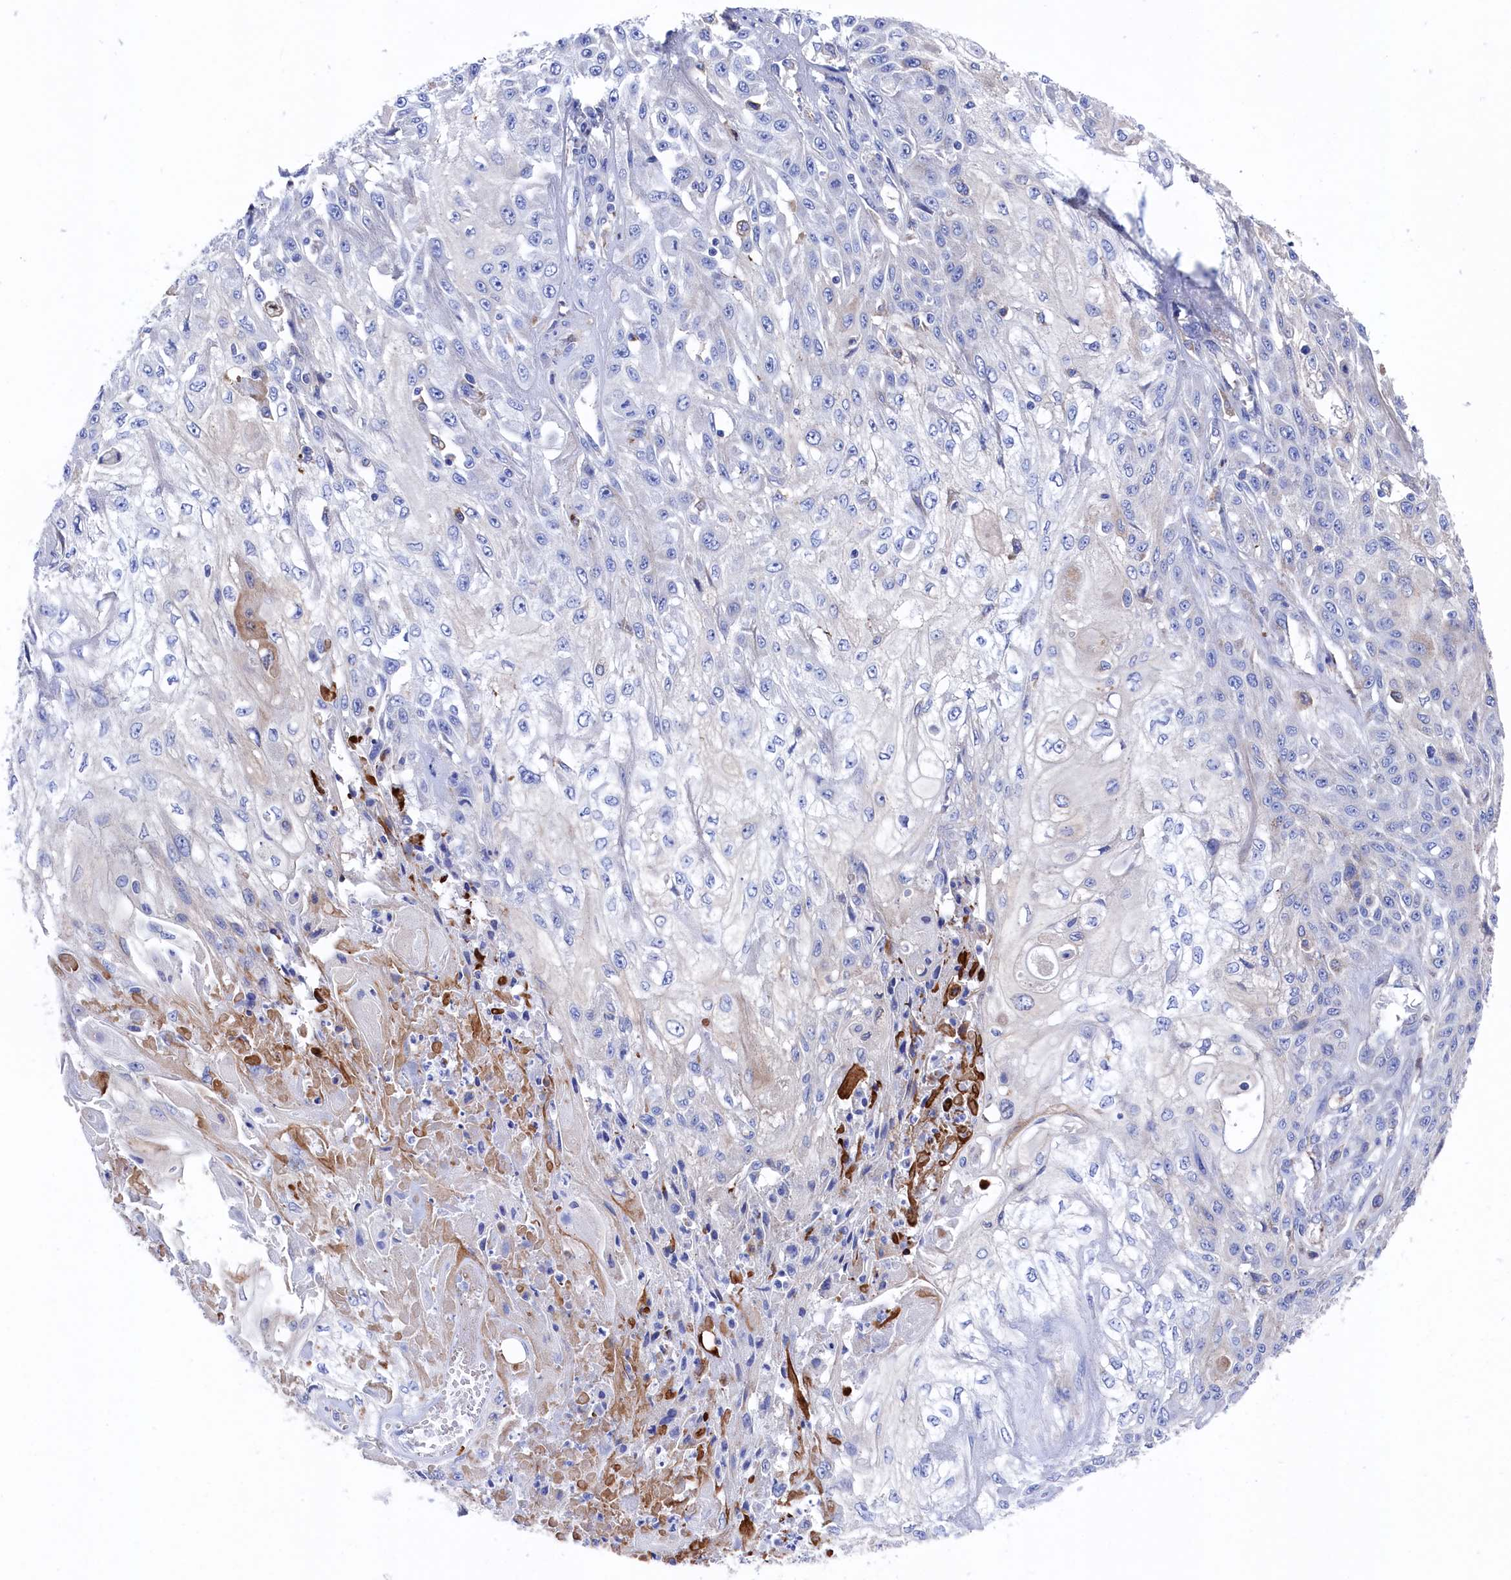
{"staining": {"intensity": "negative", "quantity": "none", "location": "none"}, "tissue": "skin cancer", "cell_type": "Tumor cells", "image_type": "cancer", "snomed": [{"axis": "morphology", "description": "Squamous cell carcinoma, NOS"}, {"axis": "morphology", "description": "Squamous cell carcinoma, metastatic, NOS"}, {"axis": "topography", "description": "Skin"}, {"axis": "topography", "description": "Lymph node"}], "caption": "Immunohistochemistry image of neoplastic tissue: skin metastatic squamous cell carcinoma stained with DAB demonstrates no significant protein positivity in tumor cells.", "gene": "C12orf73", "patient": {"sex": "male", "age": 75}}